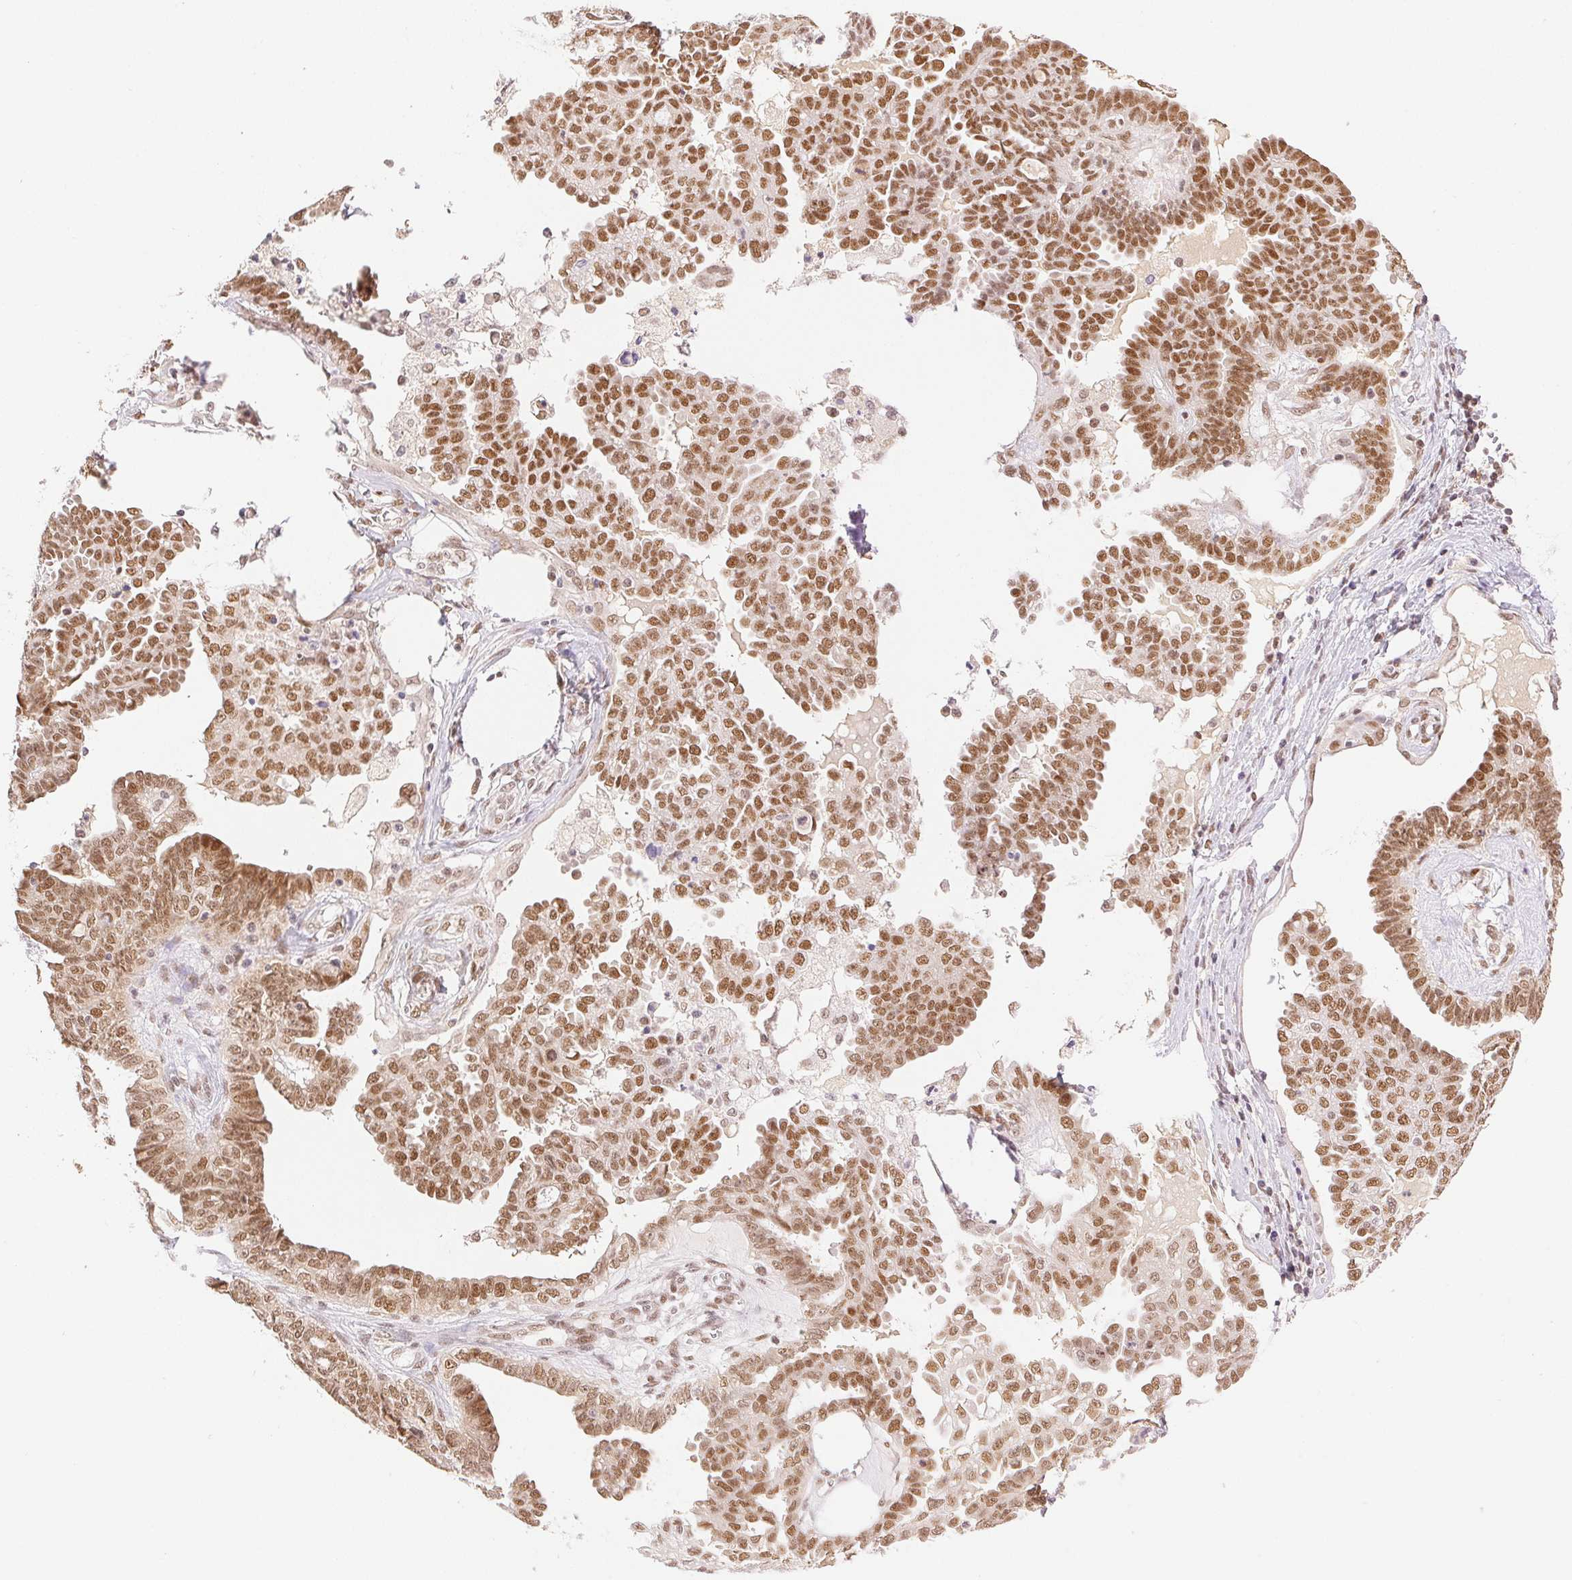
{"staining": {"intensity": "moderate", "quantity": ">75%", "location": "nuclear"}, "tissue": "ovarian cancer", "cell_type": "Tumor cells", "image_type": "cancer", "snomed": [{"axis": "morphology", "description": "Cystadenocarcinoma, serous, NOS"}, {"axis": "topography", "description": "Ovary"}], "caption": "DAB (3,3'-diaminobenzidine) immunohistochemical staining of human ovarian cancer (serous cystadenocarcinoma) reveals moderate nuclear protein positivity in approximately >75% of tumor cells.", "gene": "H2AZ2", "patient": {"sex": "female", "age": 71}}